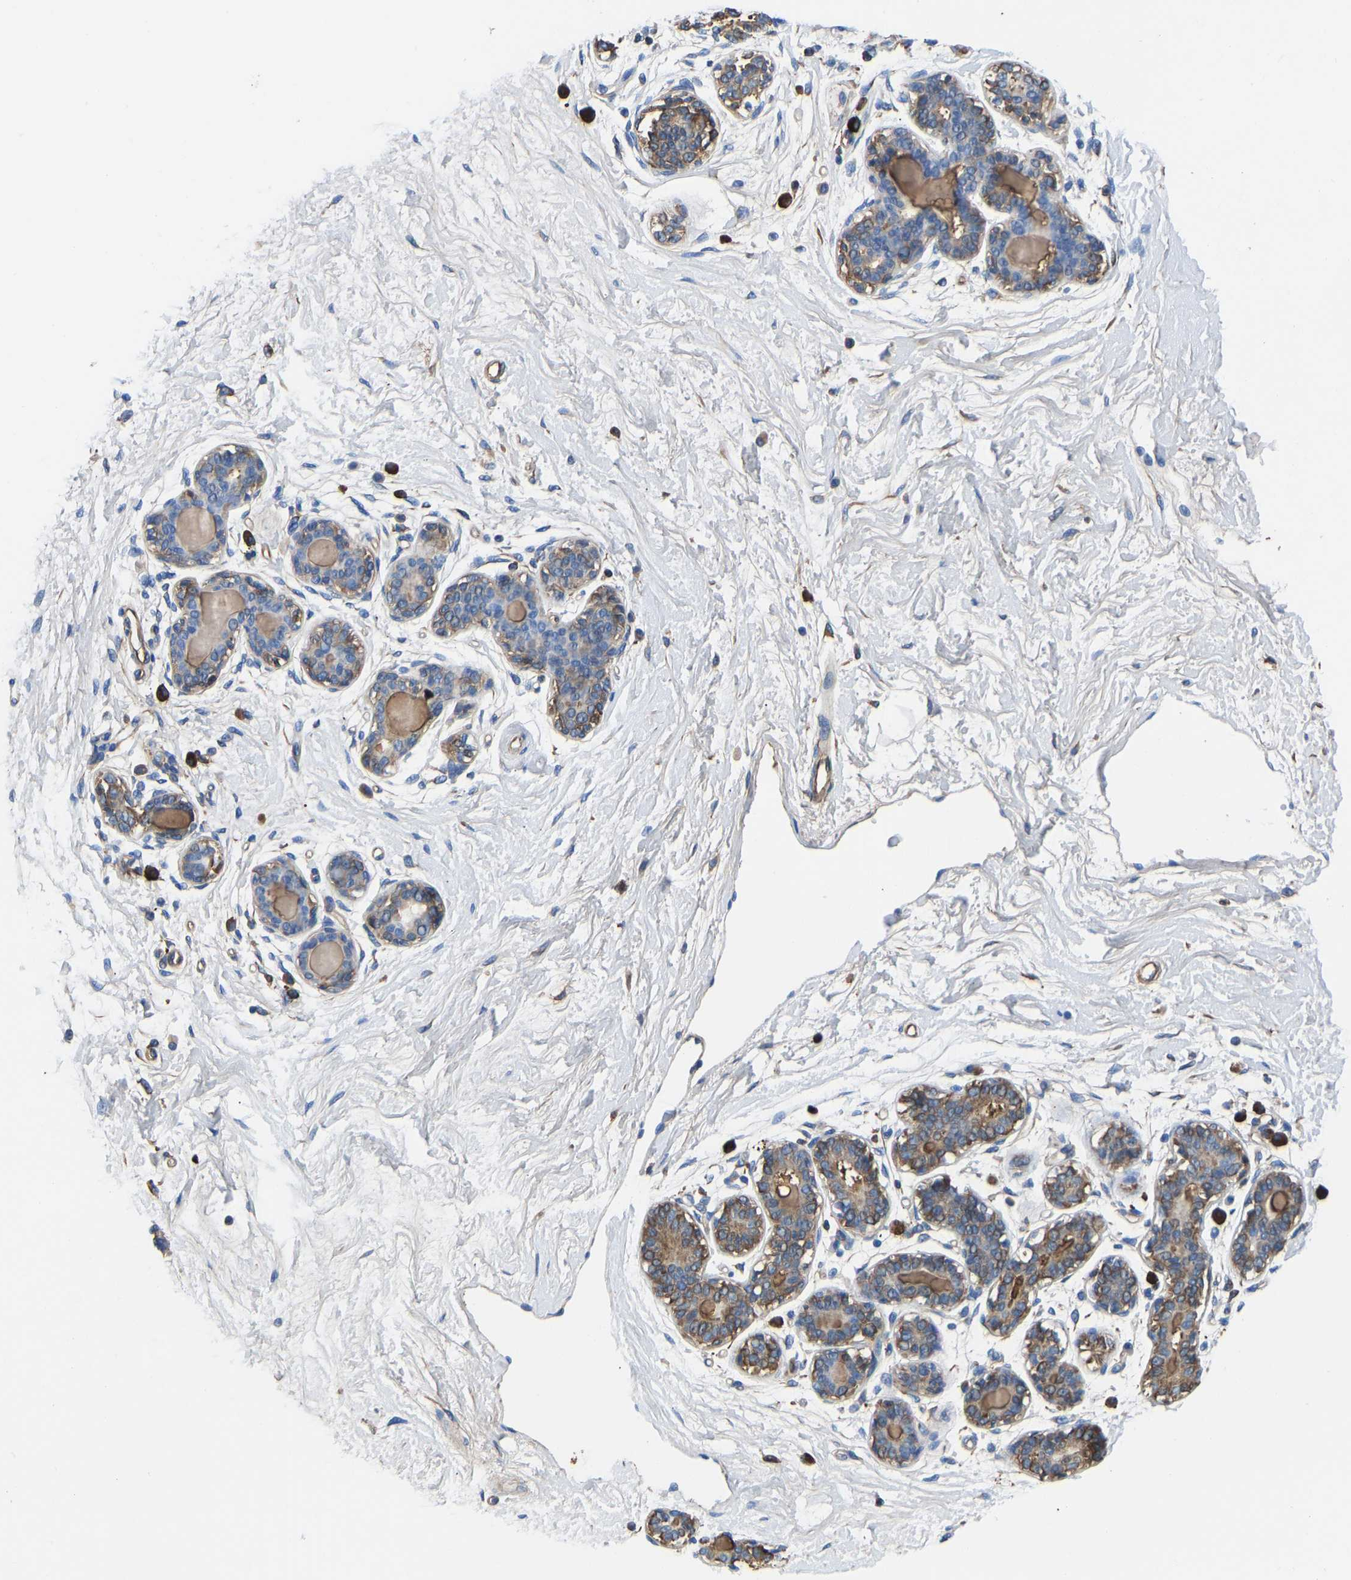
{"staining": {"intensity": "negative", "quantity": "none", "location": "none"}, "tissue": "breast", "cell_type": "Adipocytes", "image_type": "normal", "snomed": [{"axis": "morphology", "description": "Normal tissue, NOS"}, {"axis": "topography", "description": "Breast"}], "caption": "The micrograph demonstrates no staining of adipocytes in normal breast.", "gene": "HSPG2", "patient": {"sex": "female", "age": 45}}